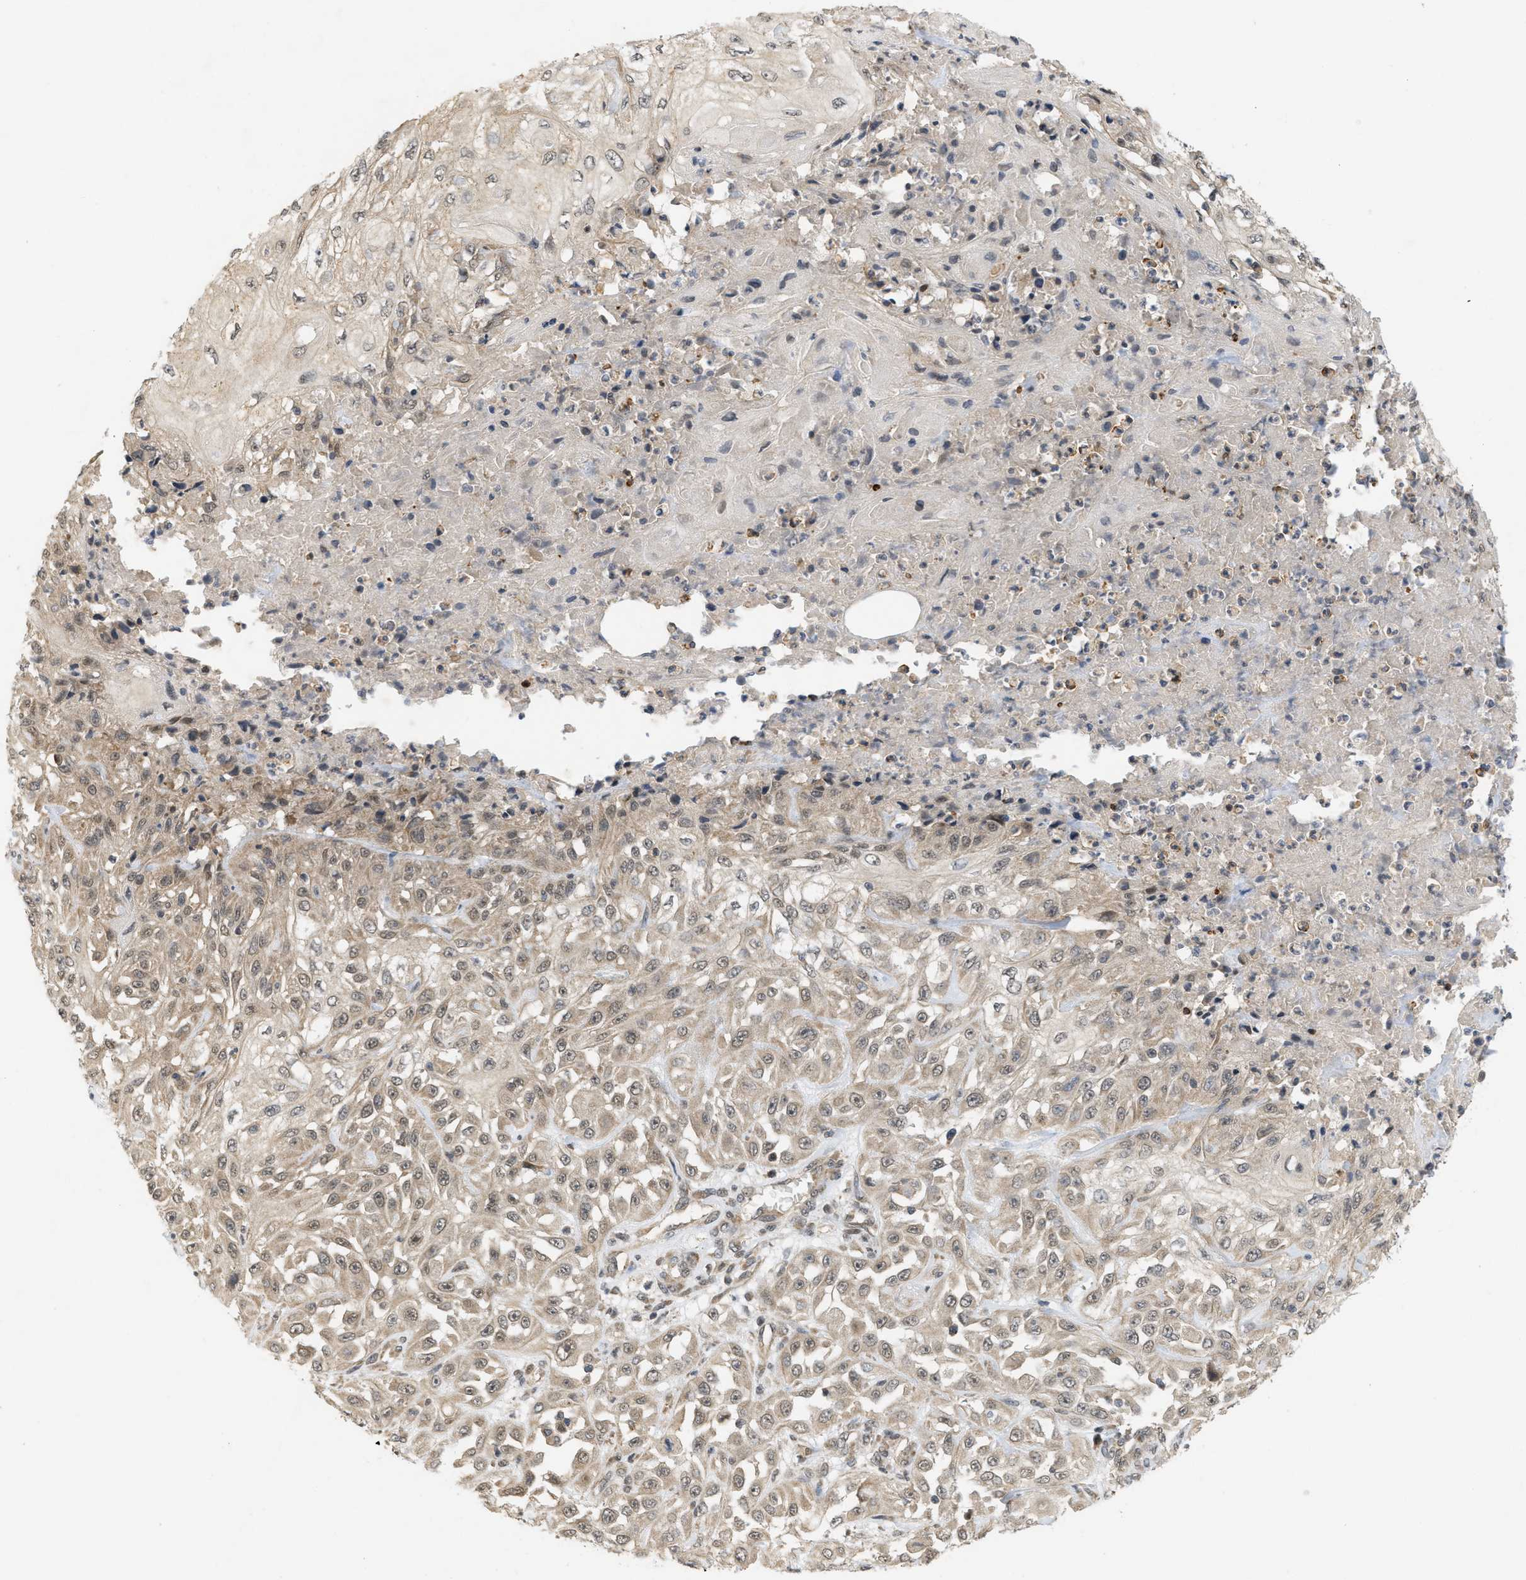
{"staining": {"intensity": "moderate", "quantity": ">75%", "location": "cytoplasmic/membranous"}, "tissue": "skin cancer", "cell_type": "Tumor cells", "image_type": "cancer", "snomed": [{"axis": "morphology", "description": "Squamous cell carcinoma, NOS"}, {"axis": "morphology", "description": "Squamous cell carcinoma, metastatic, NOS"}, {"axis": "topography", "description": "Skin"}, {"axis": "topography", "description": "Lymph node"}], "caption": "High-power microscopy captured an IHC micrograph of metastatic squamous cell carcinoma (skin), revealing moderate cytoplasmic/membranous staining in approximately >75% of tumor cells.", "gene": "PRKD1", "patient": {"sex": "male", "age": 75}}